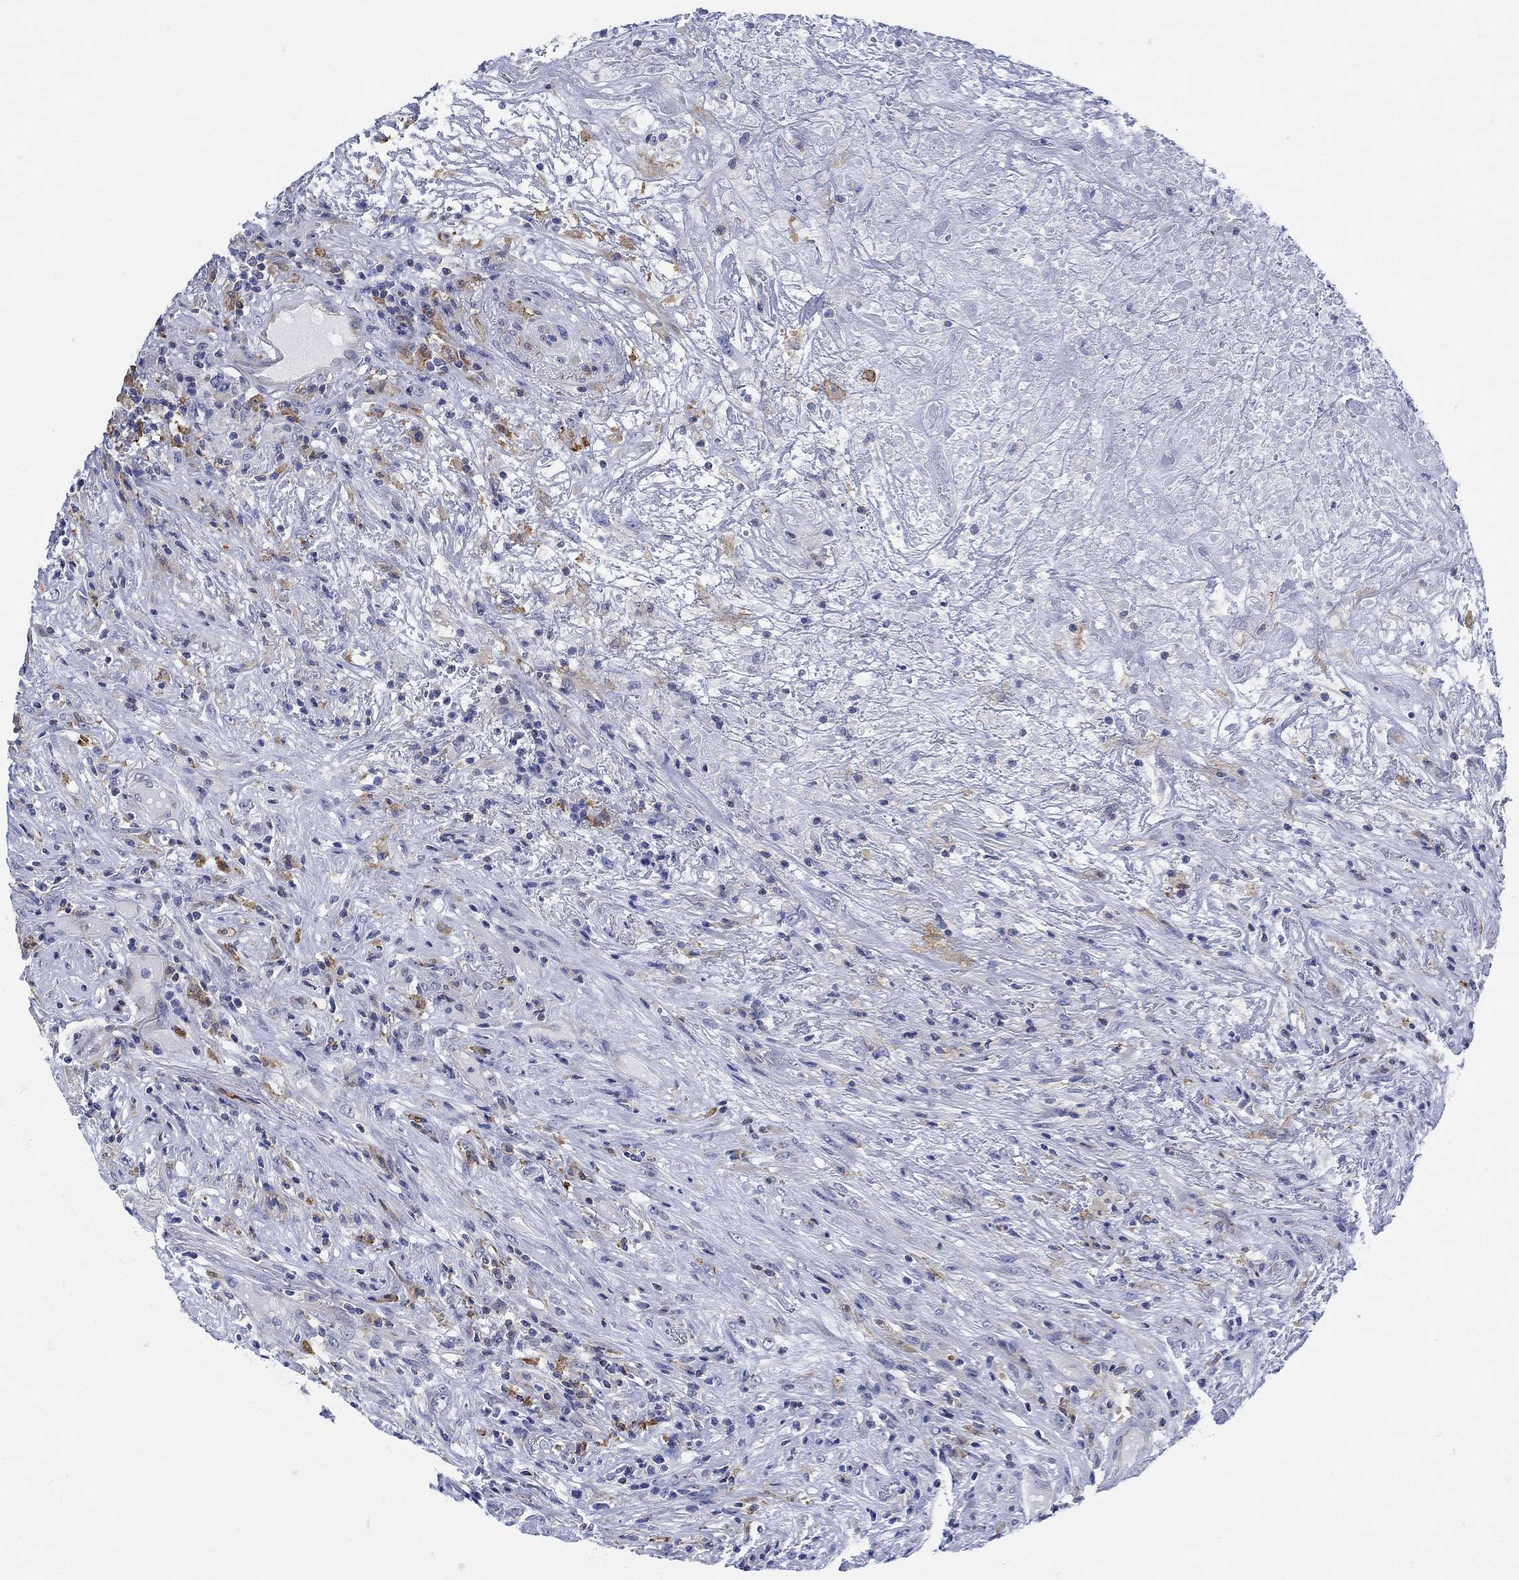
{"staining": {"intensity": "negative", "quantity": "none", "location": "none"}, "tissue": "lymphoma", "cell_type": "Tumor cells", "image_type": "cancer", "snomed": [{"axis": "morphology", "description": "Malignant lymphoma, non-Hodgkin's type, High grade"}, {"axis": "topography", "description": "Lung"}], "caption": "This is an immunohistochemistry histopathology image of human malignant lymphoma, non-Hodgkin's type (high-grade). There is no staining in tumor cells.", "gene": "PHF21B", "patient": {"sex": "male", "age": 79}}